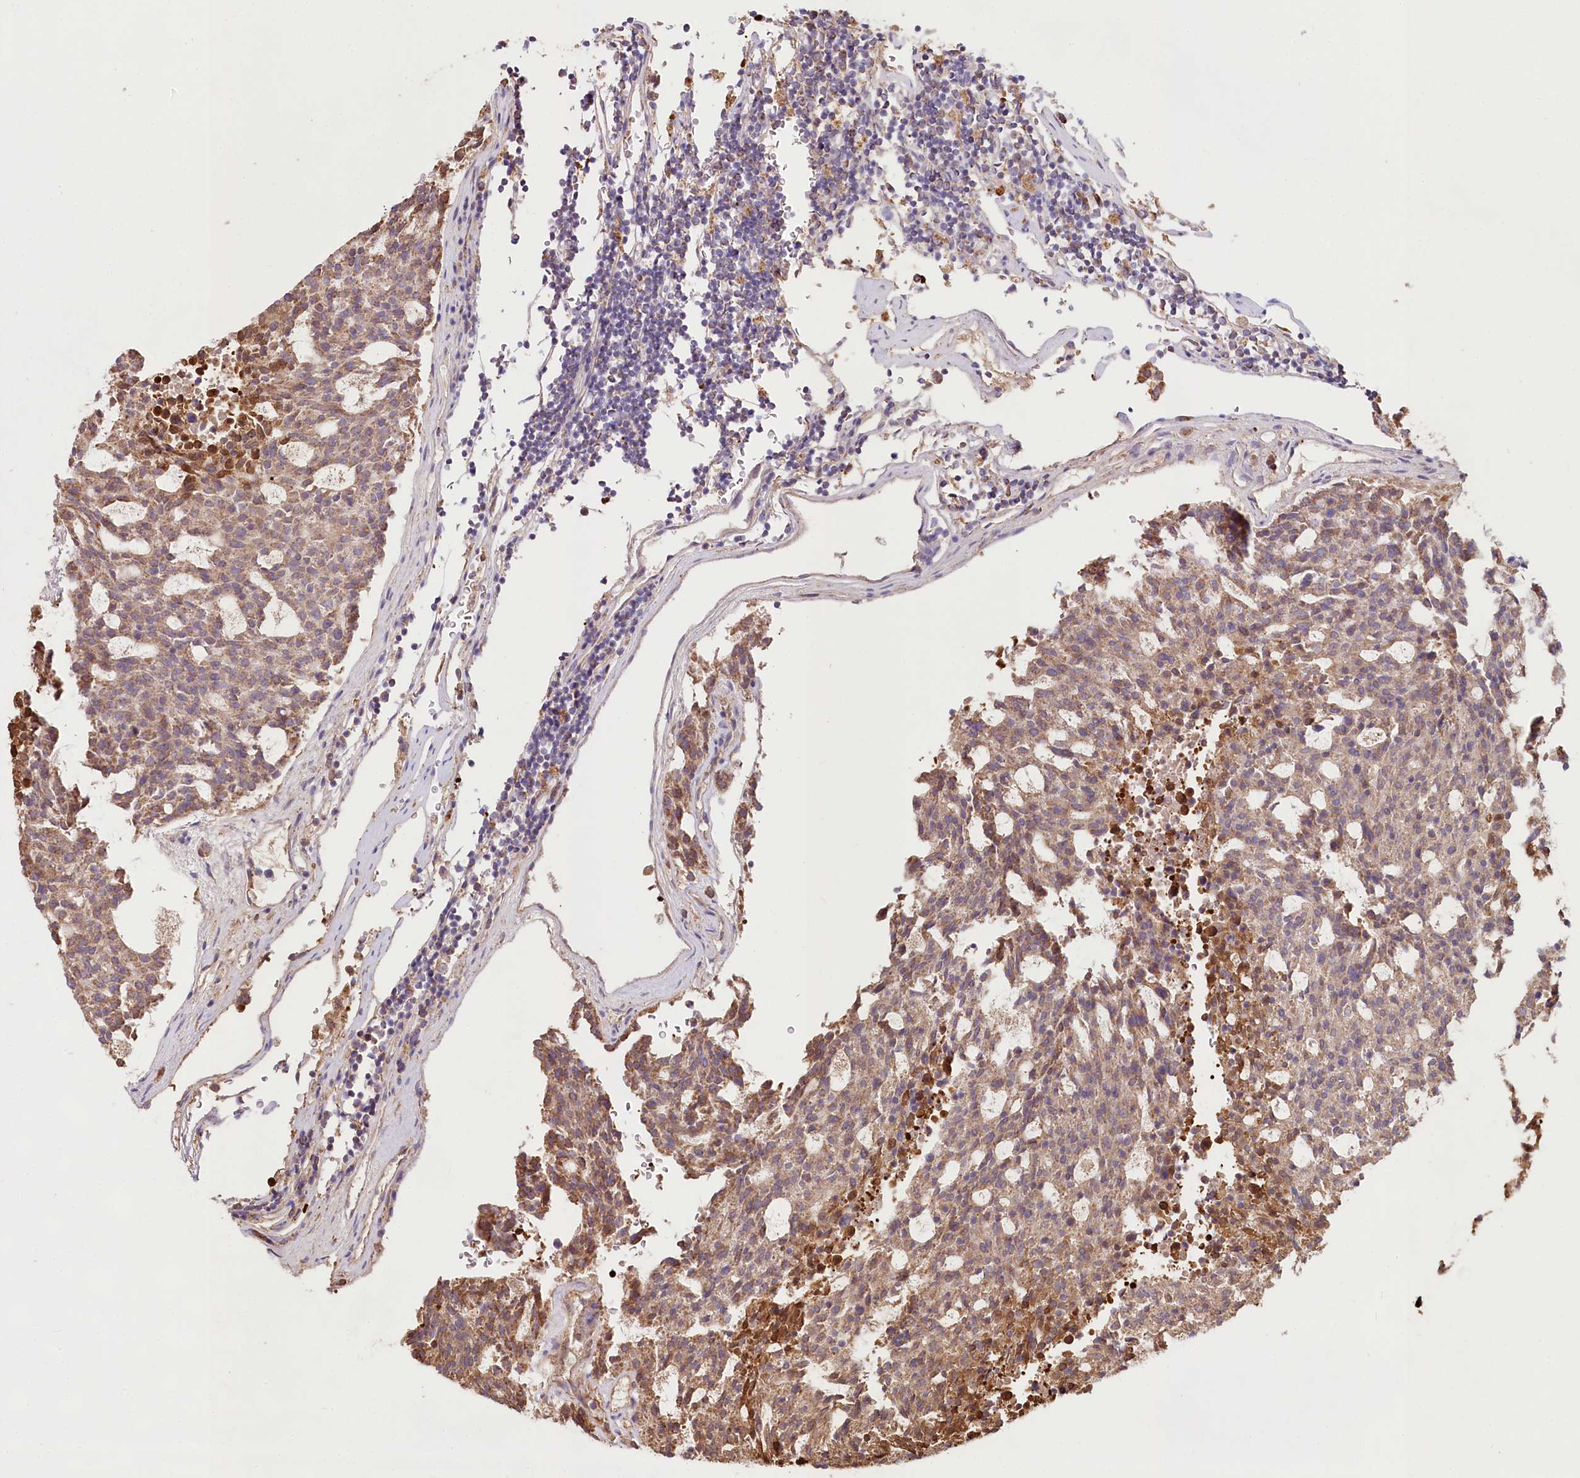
{"staining": {"intensity": "moderate", "quantity": ">75%", "location": "cytoplasmic/membranous"}, "tissue": "carcinoid", "cell_type": "Tumor cells", "image_type": "cancer", "snomed": [{"axis": "morphology", "description": "Carcinoid, malignant, NOS"}, {"axis": "topography", "description": "Pancreas"}], "caption": "Brown immunohistochemical staining in human carcinoid (malignant) reveals moderate cytoplasmic/membranous positivity in about >75% of tumor cells.", "gene": "TASOR2", "patient": {"sex": "female", "age": 54}}